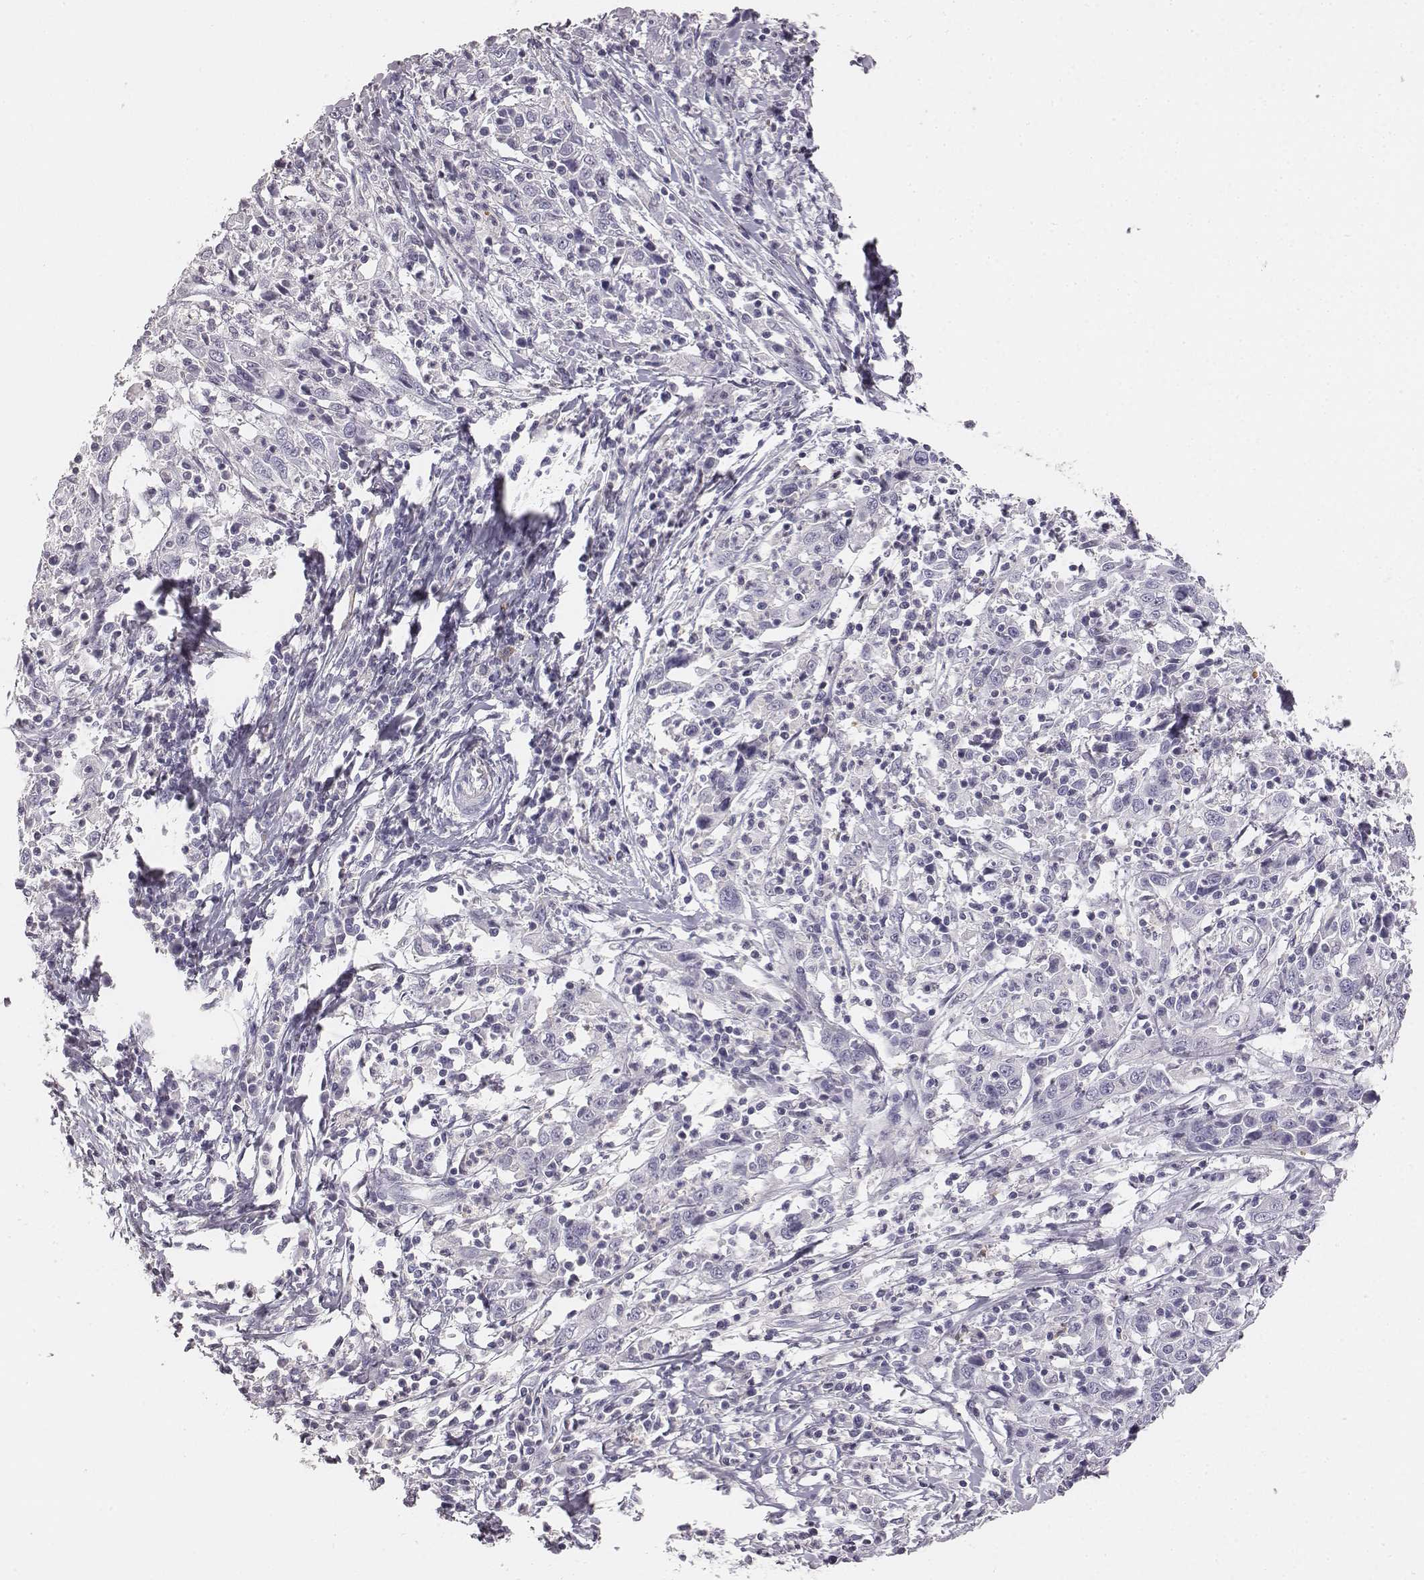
{"staining": {"intensity": "negative", "quantity": "none", "location": "none"}, "tissue": "cervical cancer", "cell_type": "Tumor cells", "image_type": "cancer", "snomed": [{"axis": "morphology", "description": "Squamous cell carcinoma, NOS"}, {"axis": "topography", "description": "Cervix"}], "caption": "IHC photomicrograph of neoplastic tissue: cervical cancer stained with DAB shows no significant protein positivity in tumor cells.", "gene": "ADAM7", "patient": {"sex": "female", "age": 46}}